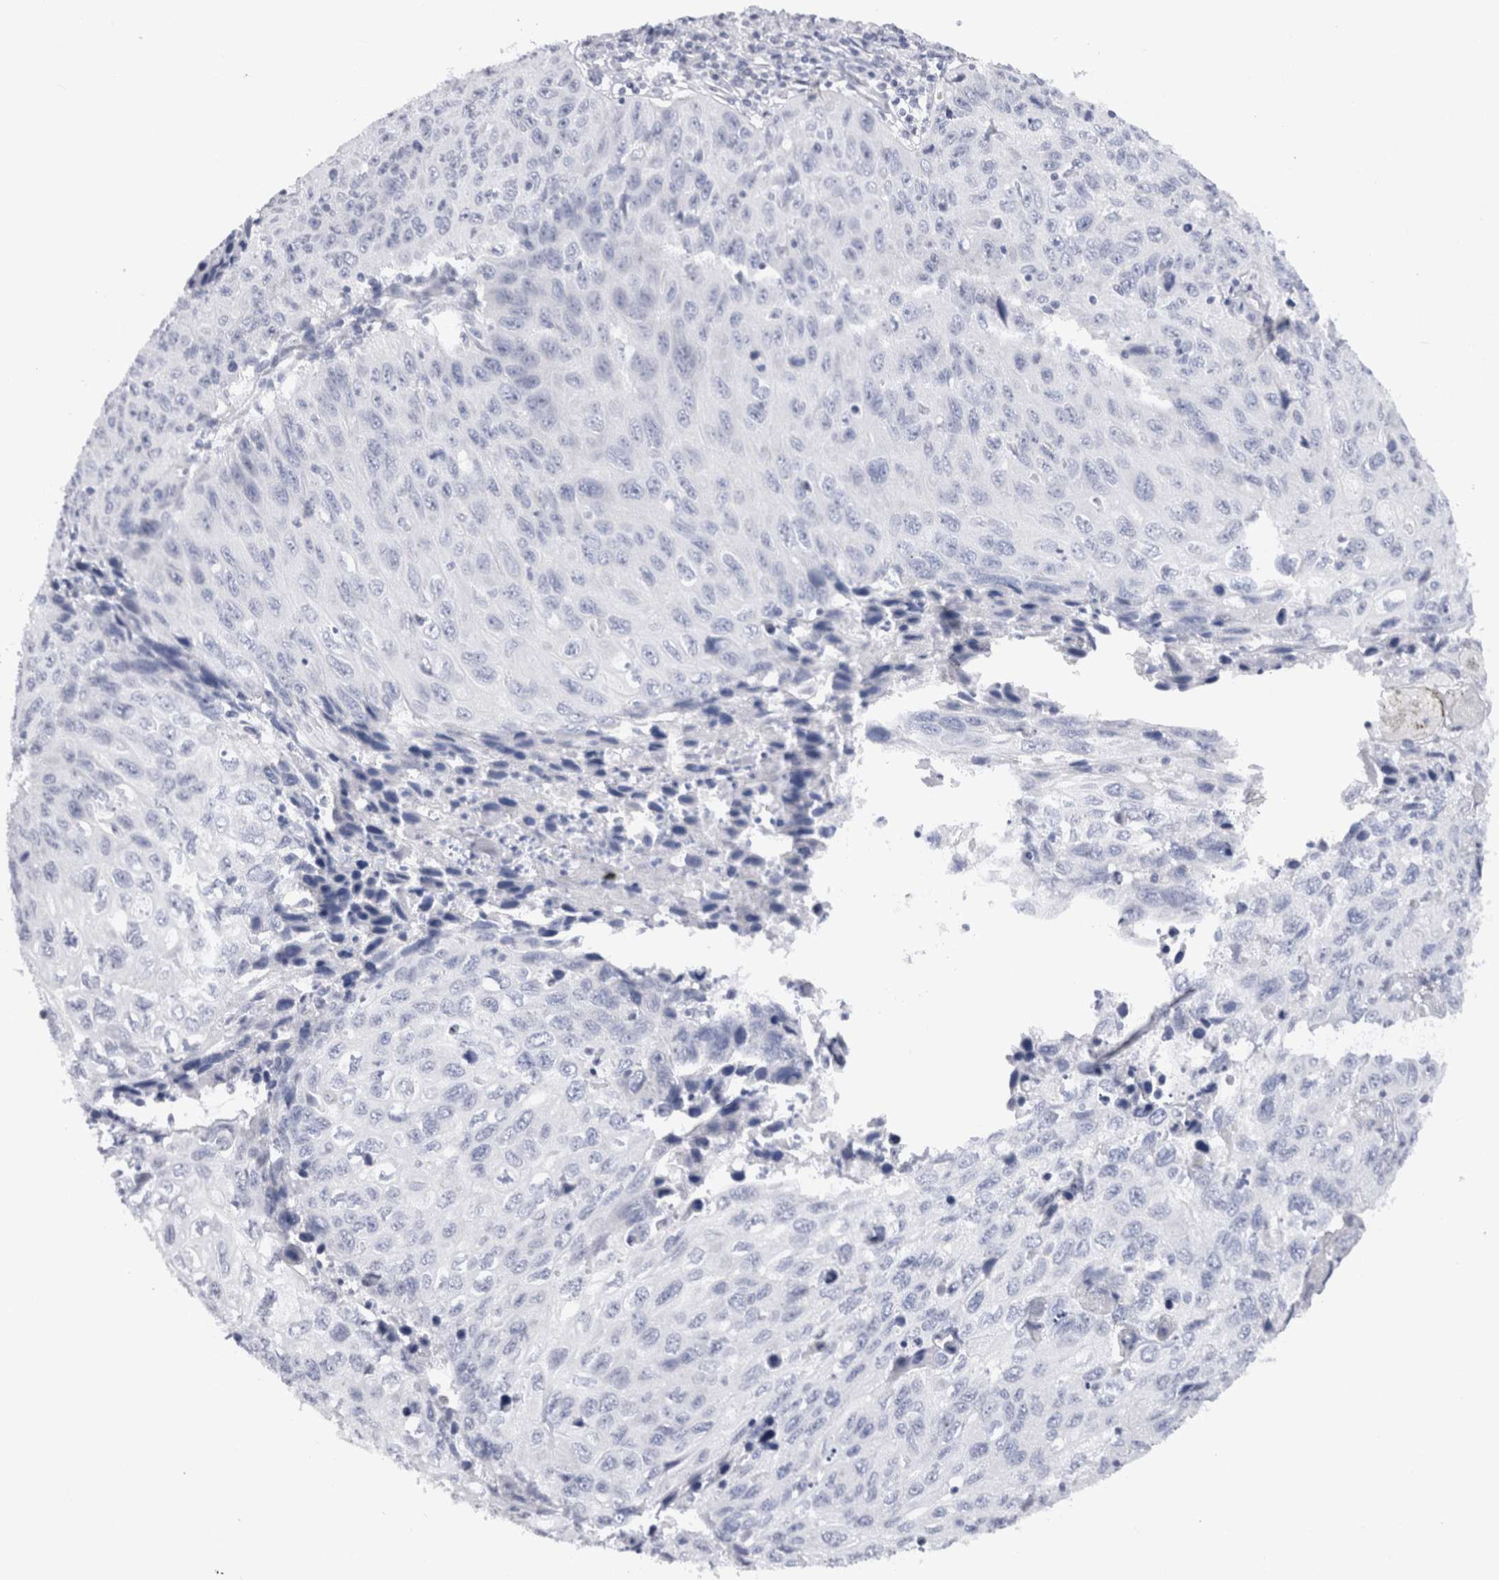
{"staining": {"intensity": "negative", "quantity": "none", "location": "none"}, "tissue": "cervical cancer", "cell_type": "Tumor cells", "image_type": "cancer", "snomed": [{"axis": "morphology", "description": "Squamous cell carcinoma, NOS"}, {"axis": "topography", "description": "Cervix"}], "caption": "The micrograph demonstrates no staining of tumor cells in cervical cancer (squamous cell carcinoma).", "gene": "C9orf50", "patient": {"sex": "female", "age": 53}}